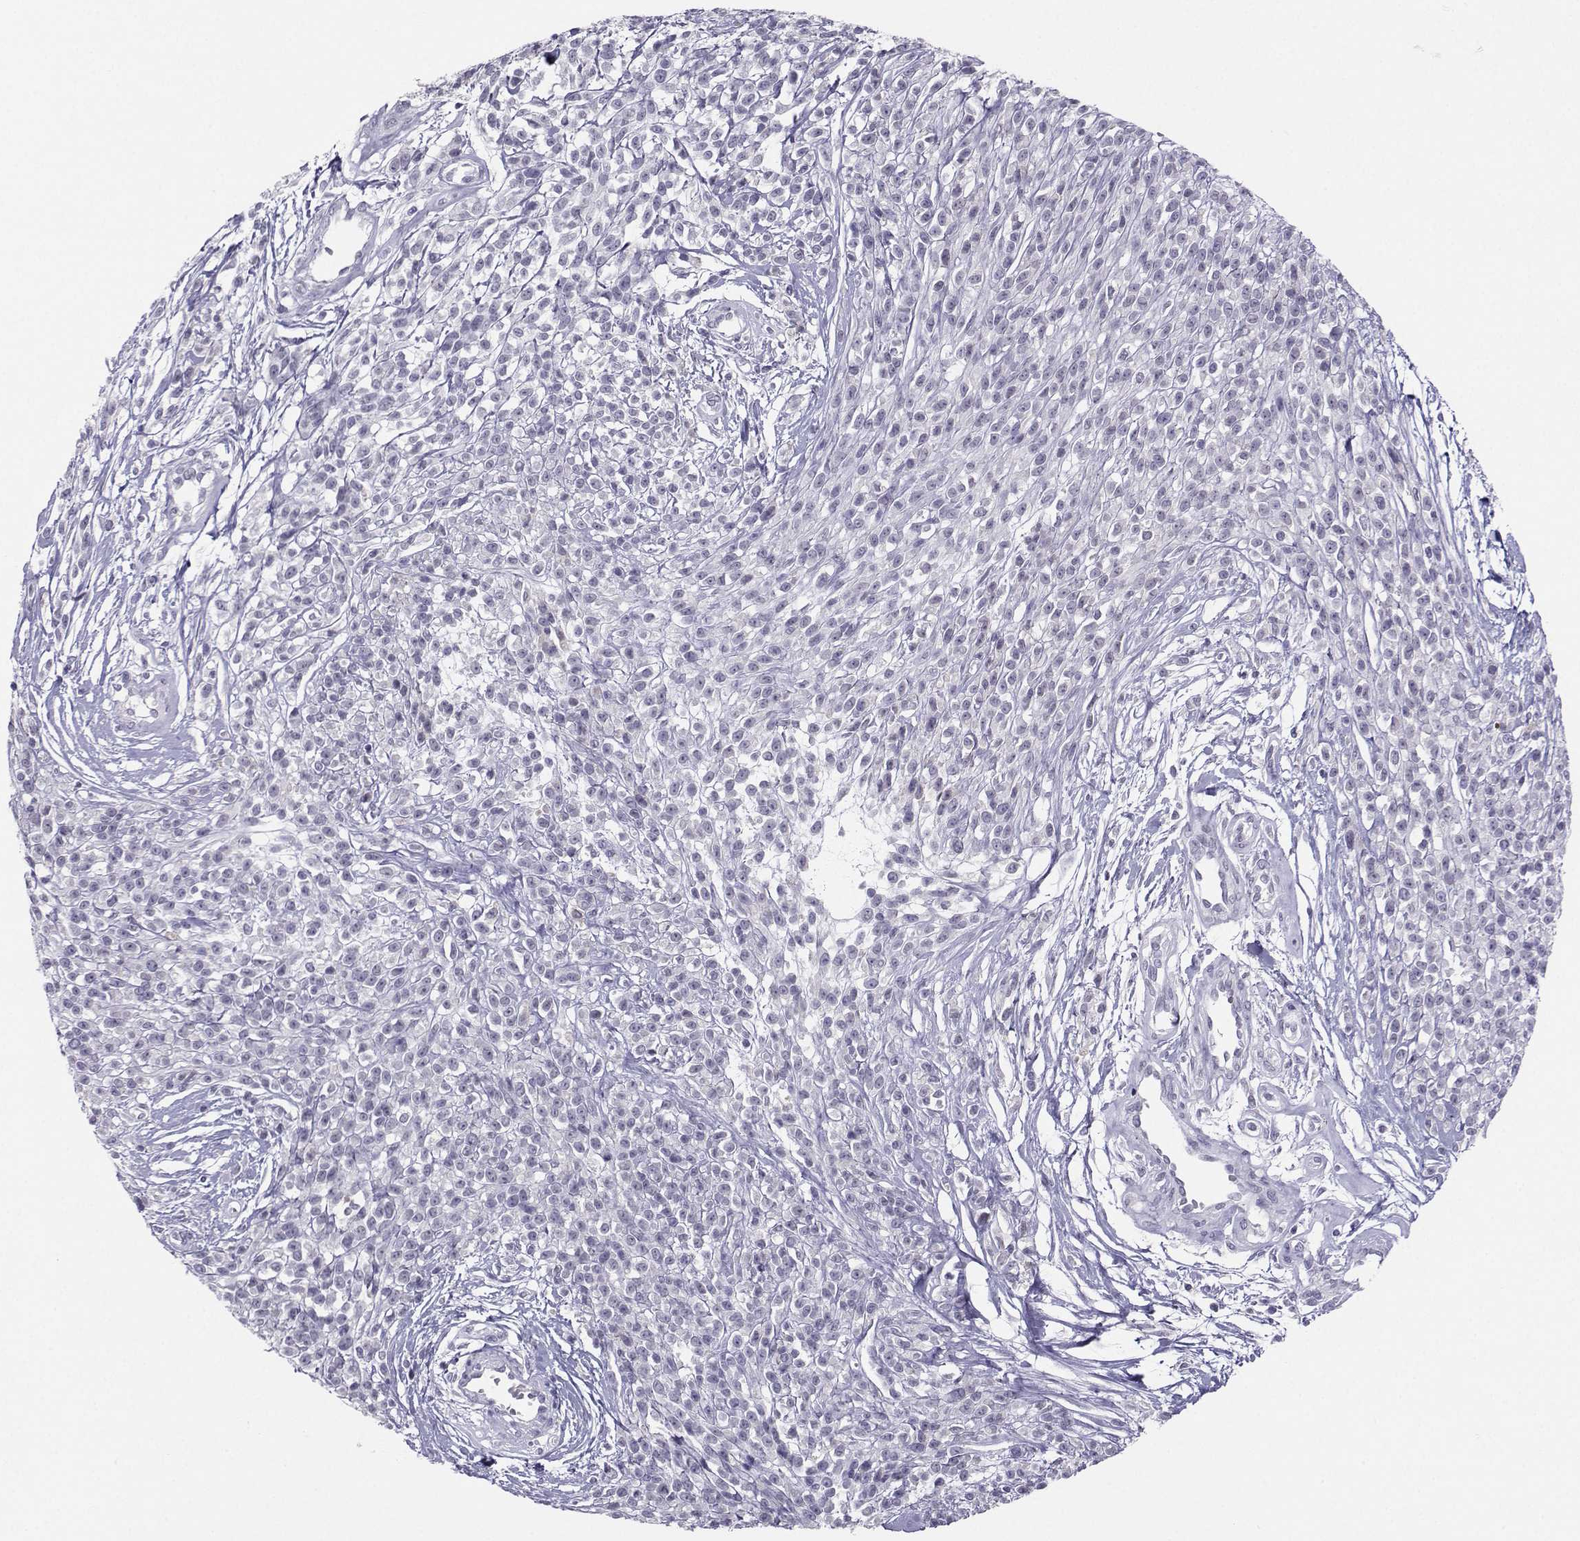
{"staining": {"intensity": "negative", "quantity": "none", "location": "none"}, "tissue": "melanoma", "cell_type": "Tumor cells", "image_type": "cancer", "snomed": [{"axis": "morphology", "description": "Malignant melanoma, NOS"}, {"axis": "topography", "description": "Skin"}, {"axis": "topography", "description": "Skin of trunk"}], "caption": "The immunohistochemistry (IHC) photomicrograph has no significant positivity in tumor cells of melanoma tissue.", "gene": "LHX1", "patient": {"sex": "male", "age": 74}}